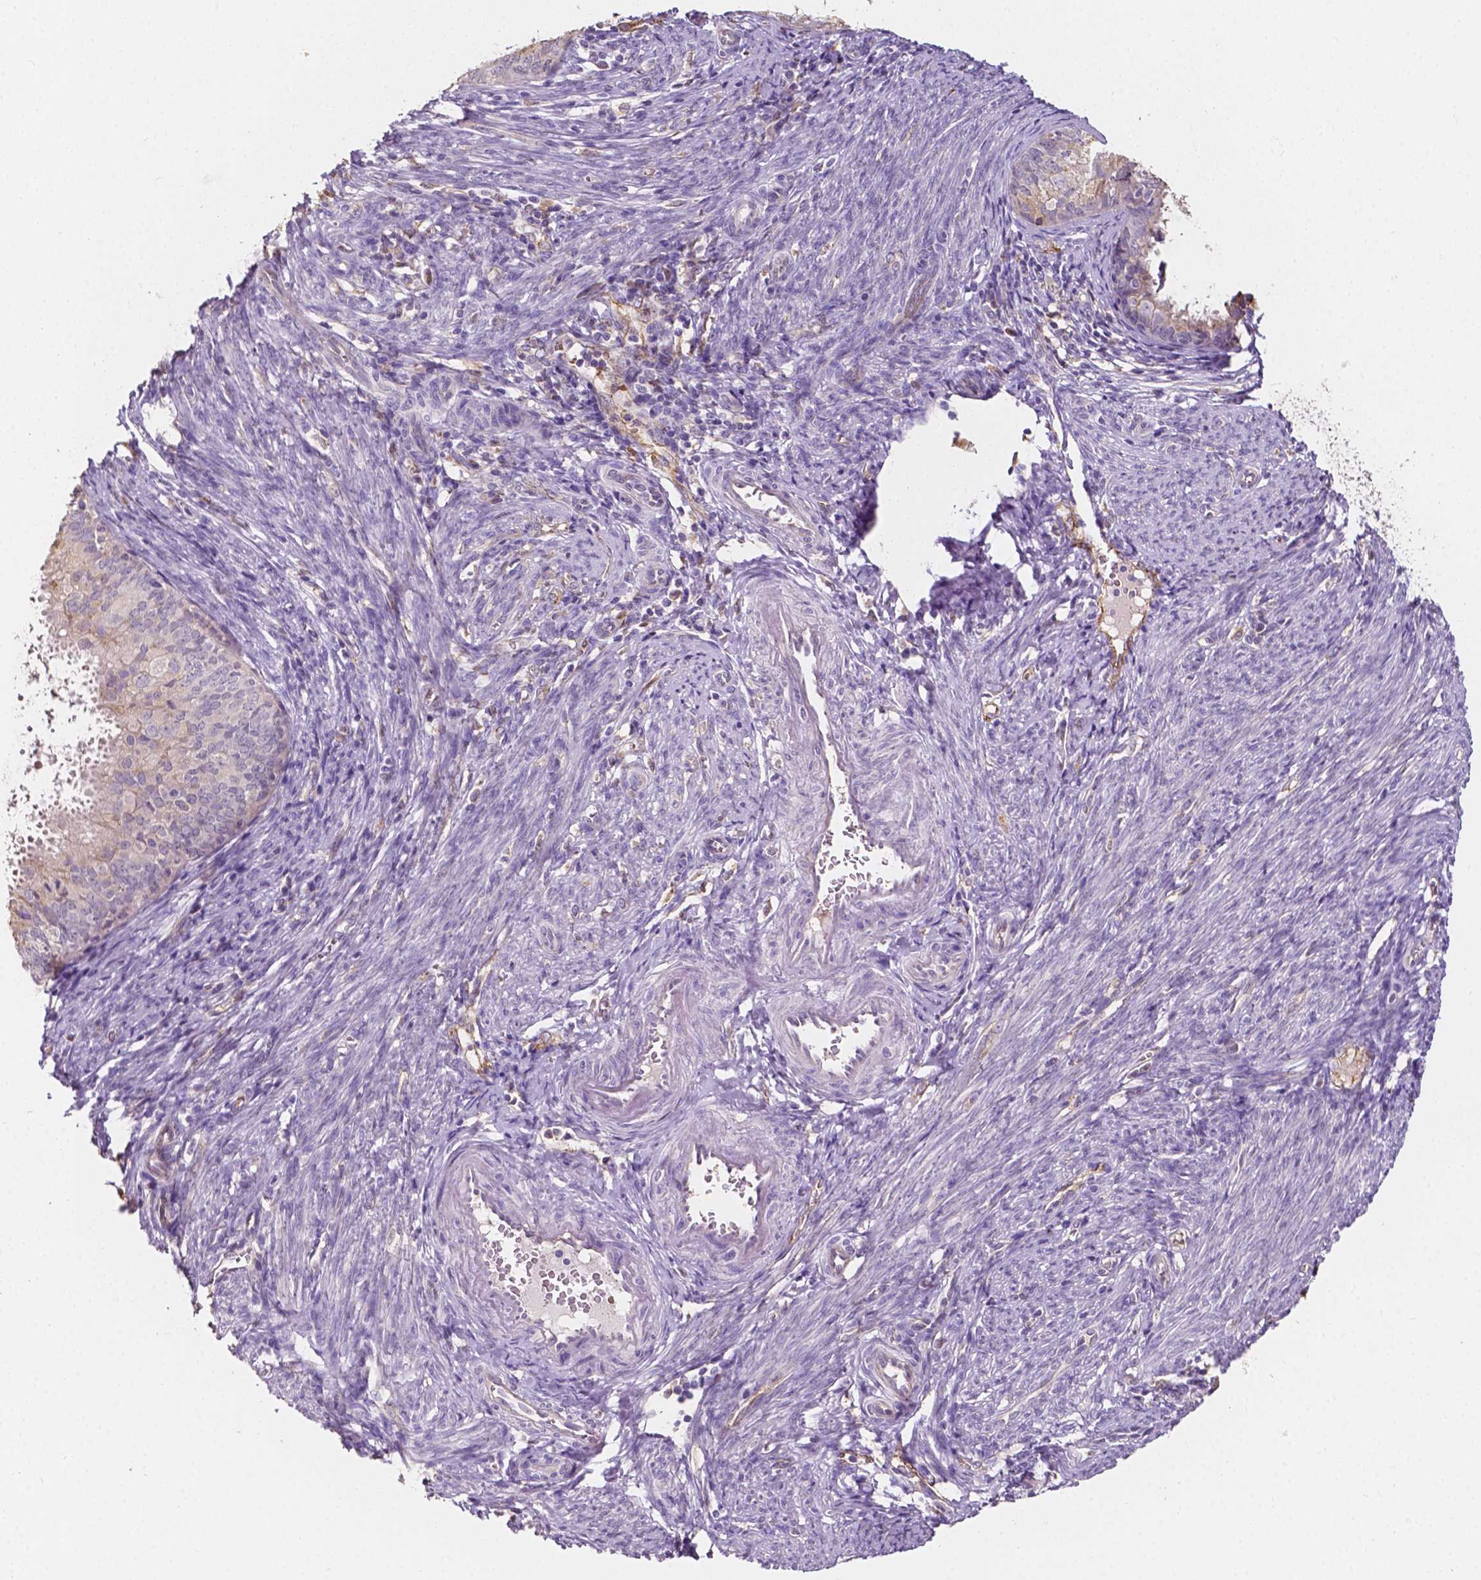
{"staining": {"intensity": "weak", "quantity": "<25%", "location": "cytoplasmic/membranous"}, "tissue": "endometrial cancer", "cell_type": "Tumor cells", "image_type": "cancer", "snomed": [{"axis": "morphology", "description": "Adenocarcinoma, NOS"}, {"axis": "topography", "description": "Endometrium"}], "caption": "There is no significant expression in tumor cells of endometrial cancer.", "gene": "SLC22A4", "patient": {"sex": "female", "age": 57}}